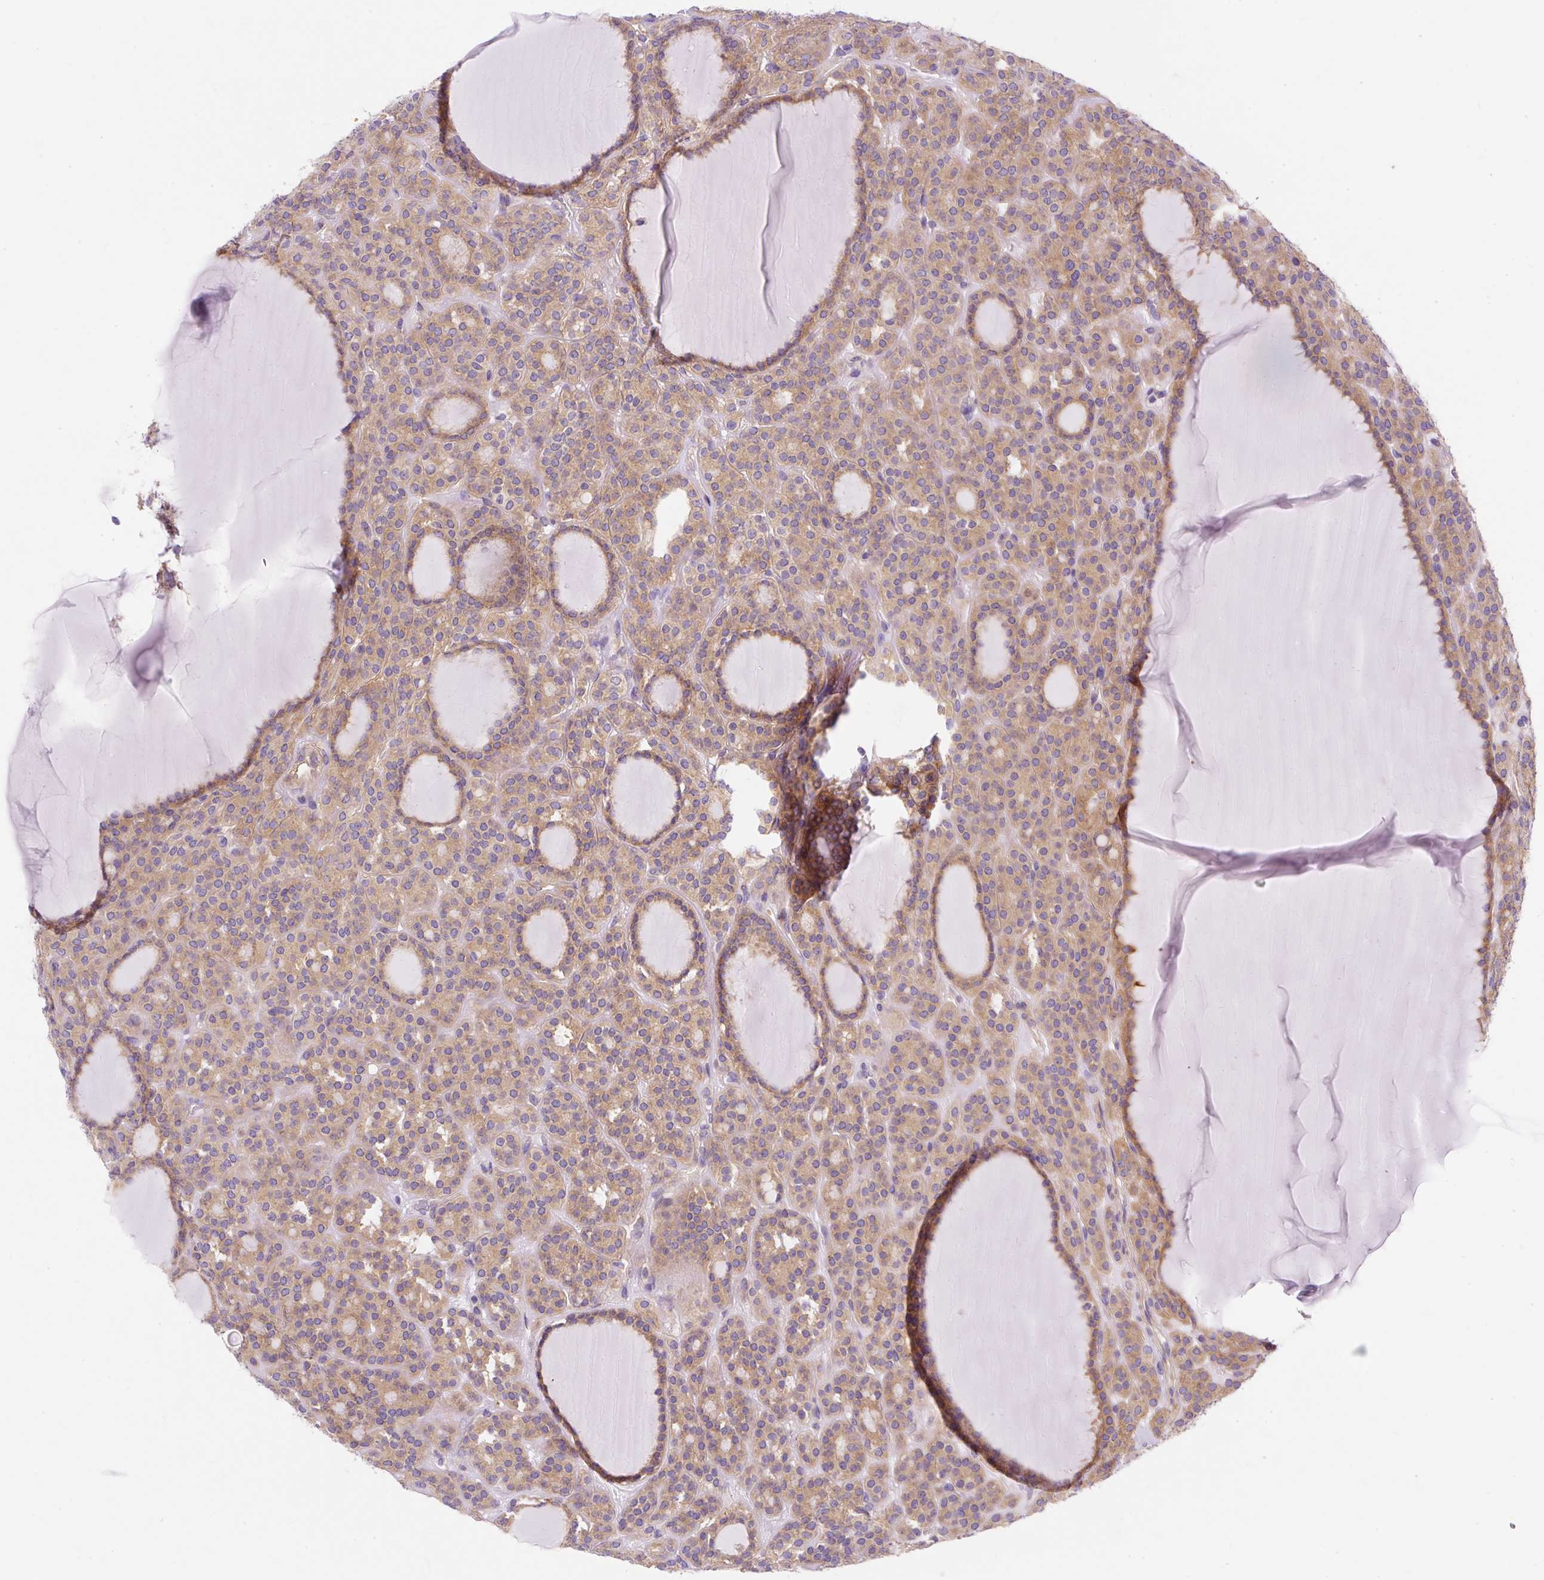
{"staining": {"intensity": "moderate", "quantity": ">75%", "location": "cytoplasmic/membranous"}, "tissue": "thyroid cancer", "cell_type": "Tumor cells", "image_type": "cancer", "snomed": [{"axis": "morphology", "description": "Follicular adenoma carcinoma, NOS"}, {"axis": "topography", "description": "Thyroid gland"}], "caption": "Thyroid cancer (follicular adenoma carcinoma) stained for a protein shows moderate cytoplasmic/membranous positivity in tumor cells. (DAB = brown stain, brightfield microscopy at high magnification).", "gene": "OR4K15", "patient": {"sex": "female", "age": 63}}